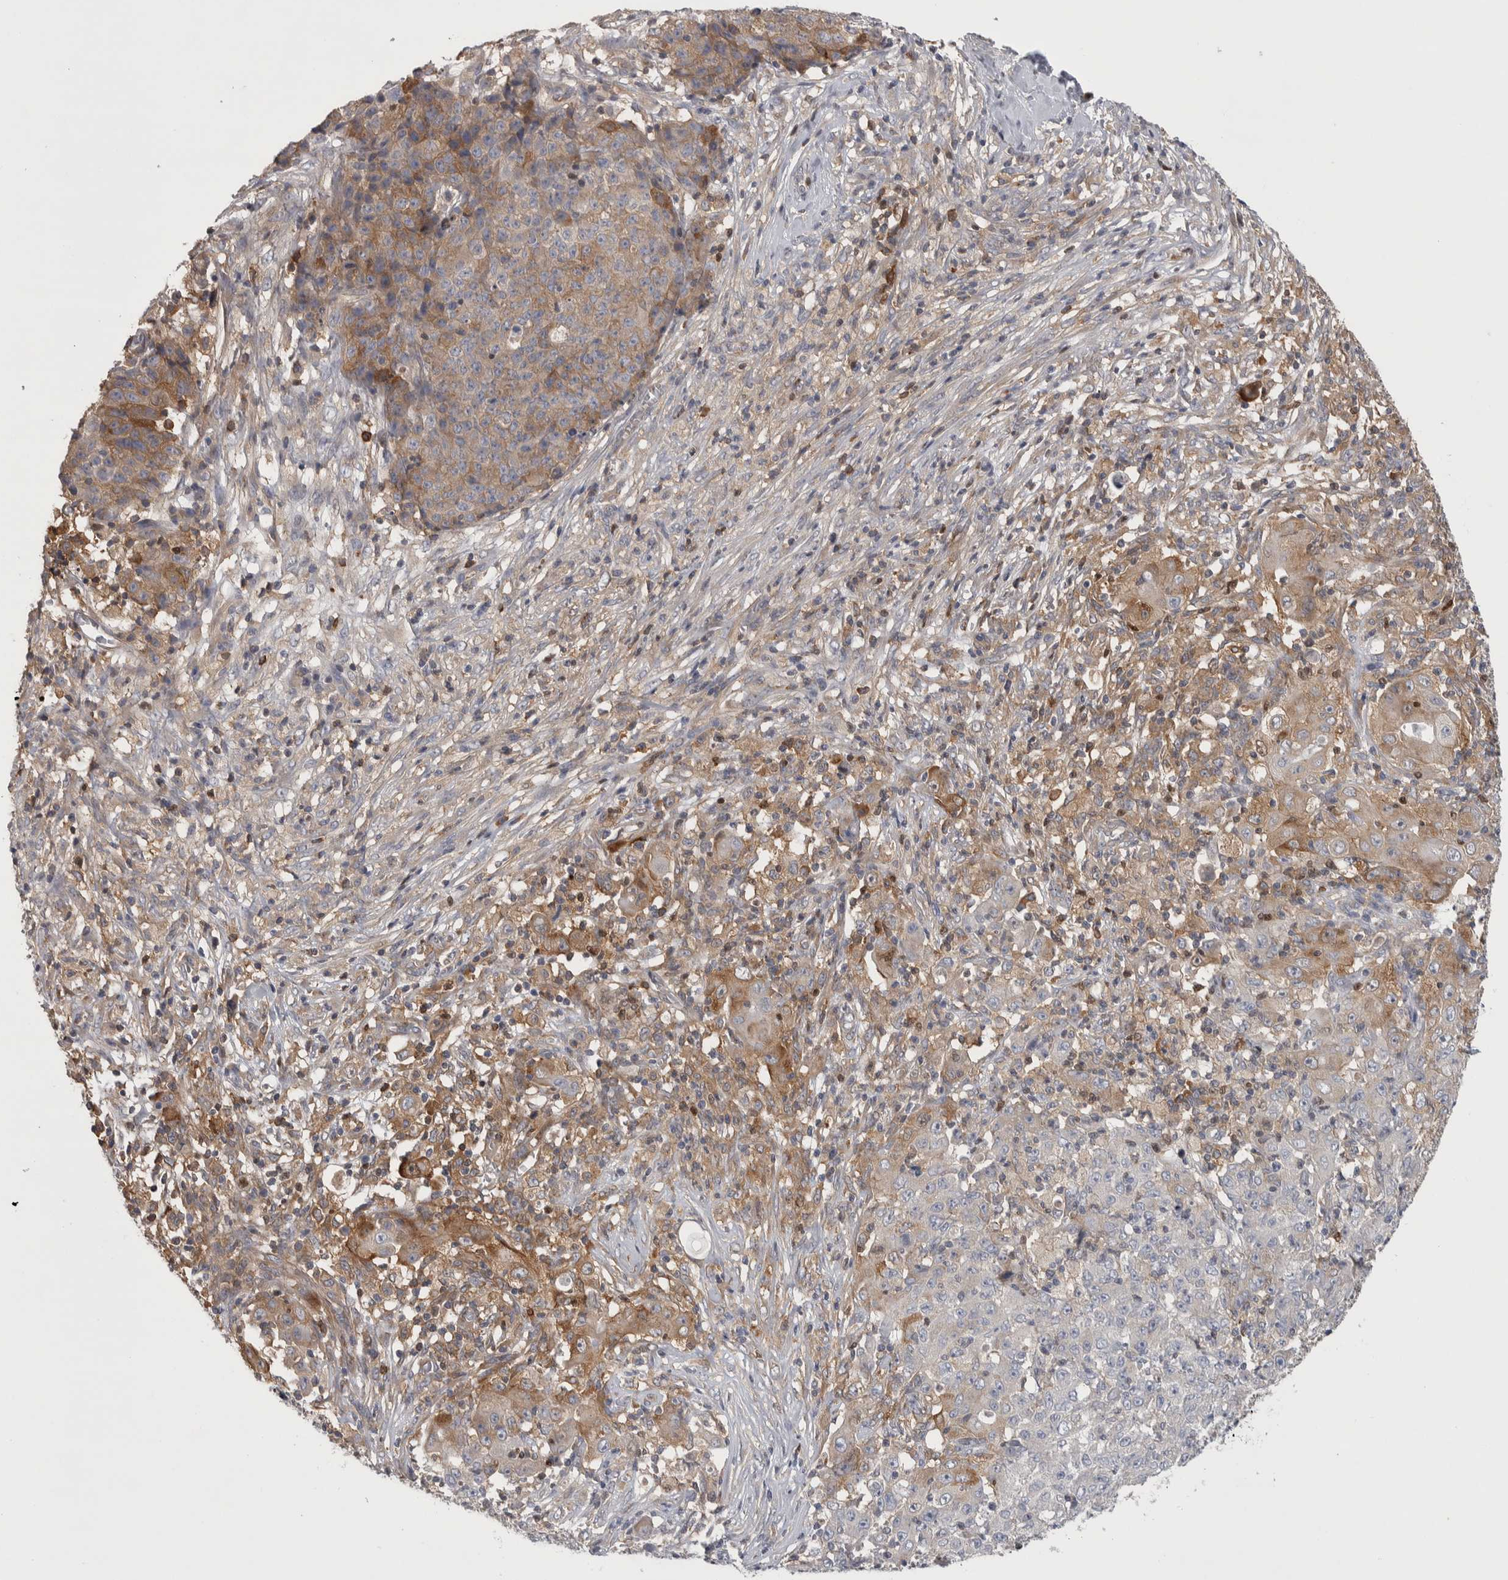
{"staining": {"intensity": "moderate", "quantity": "25%-75%", "location": "cytoplasmic/membranous"}, "tissue": "ovarian cancer", "cell_type": "Tumor cells", "image_type": "cancer", "snomed": [{"axis": "morphology", "description": "Carcinoma, endometroid"}, {"axis": "topography", "description": "Ovary"}], "caption": "Immunohistochemical staining of ovarian cancer exhibits moderate cytoplasmic/membranous protein positivity in about 25%-75% of tumor cells.", "gene": "NFKB2", "patient": {"sex": "female", "age": 42}}